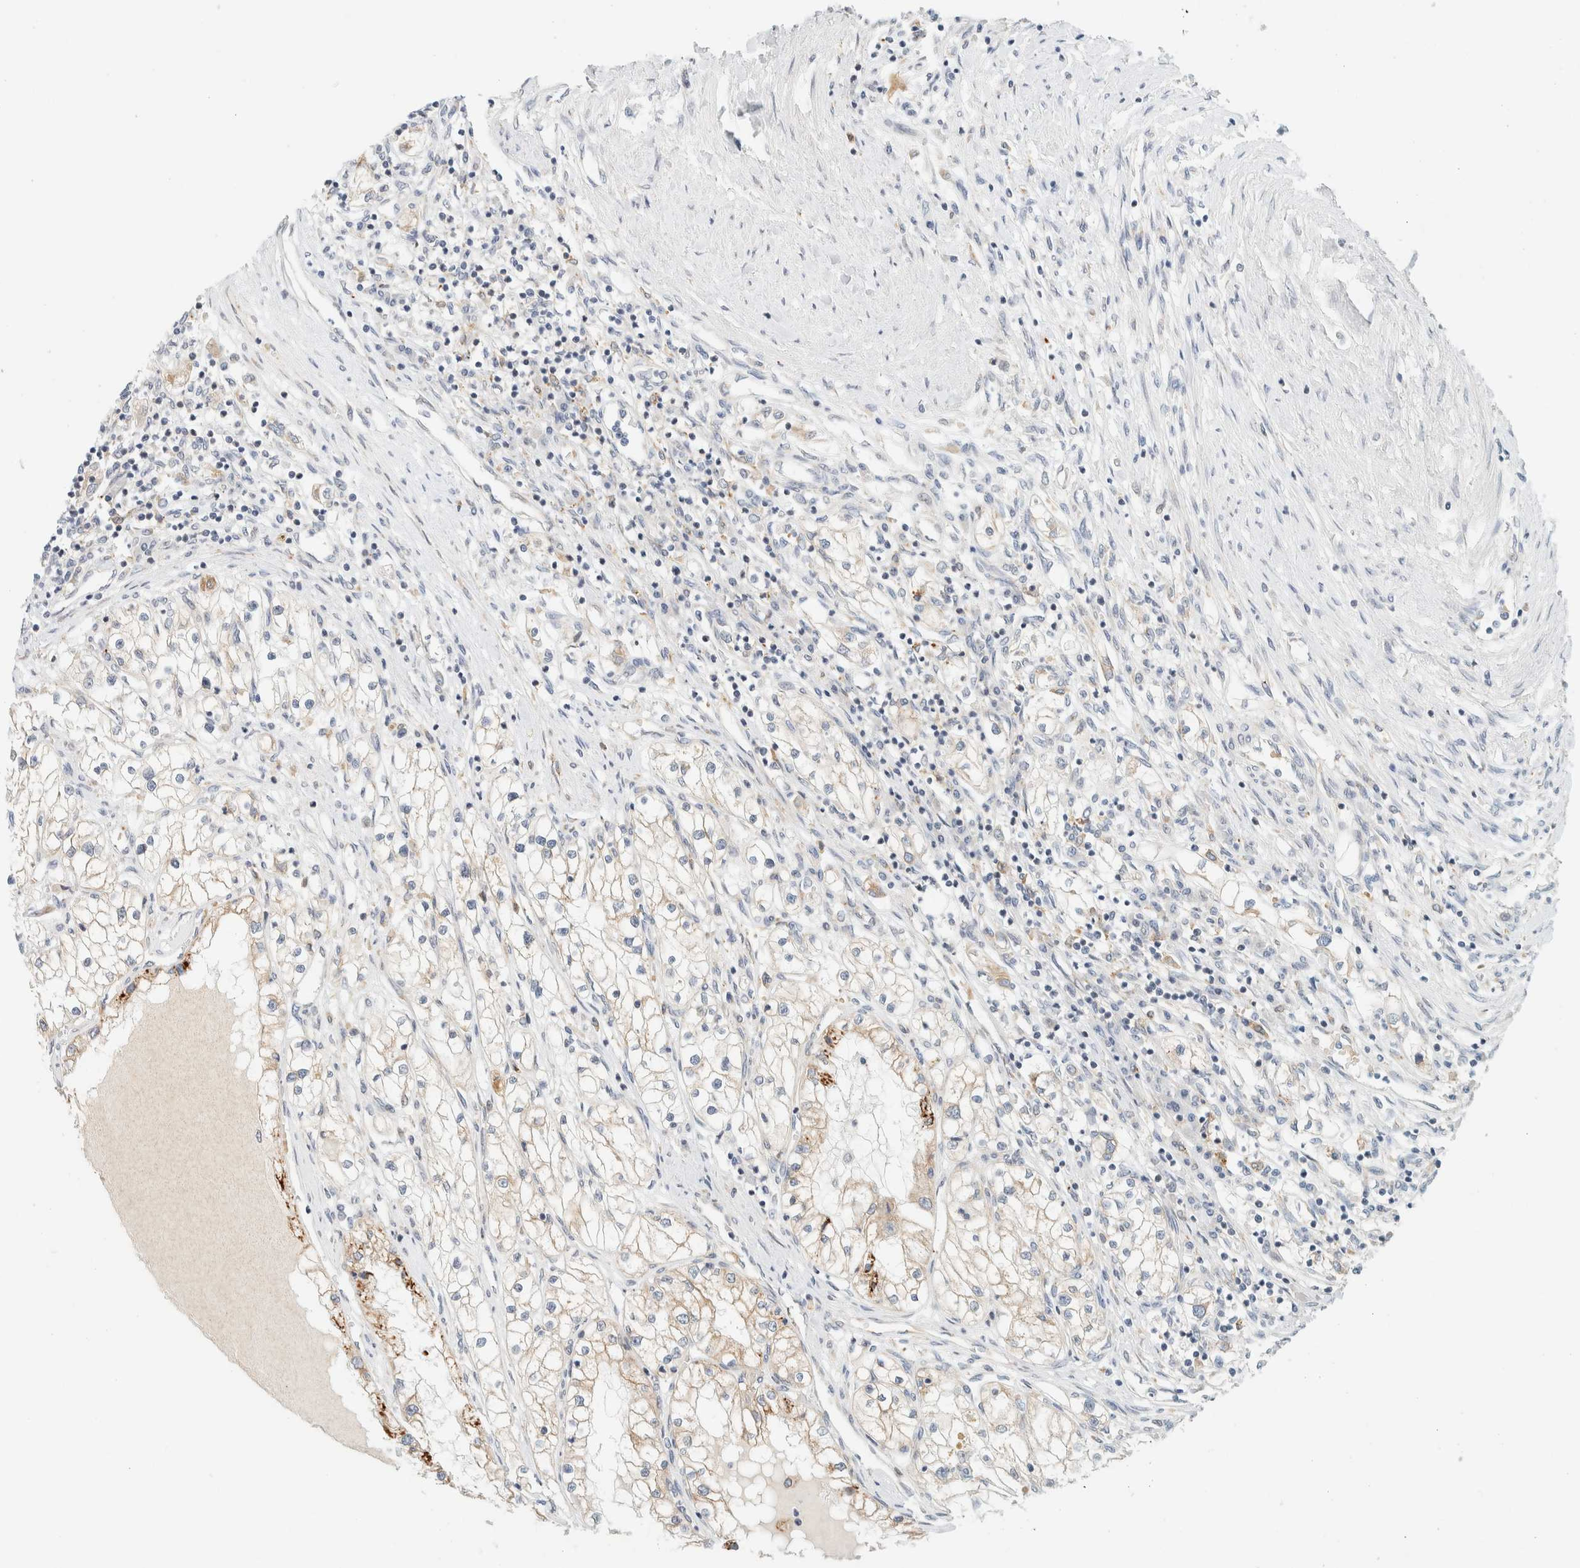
{"staining": {"intensity": "weak", "quantity": "<25%", "location": "cytoplasmic/membranous"}, "tissue": "renal cancer", "cell_type": "Tumor cells", "image_type": "cancer", "snomed": [{"axis": "morphology", "description": "Adenocarcinoma, NOS"}, {"axis": "topography", "description": "Kidney"}], "caption": "The IHC photomicrograph has no significant expression in tumor cells of adenocarcinoma (renal) tissue.", "gene": "SUMF2", "patient": {"sex": "male", "age": 68}}